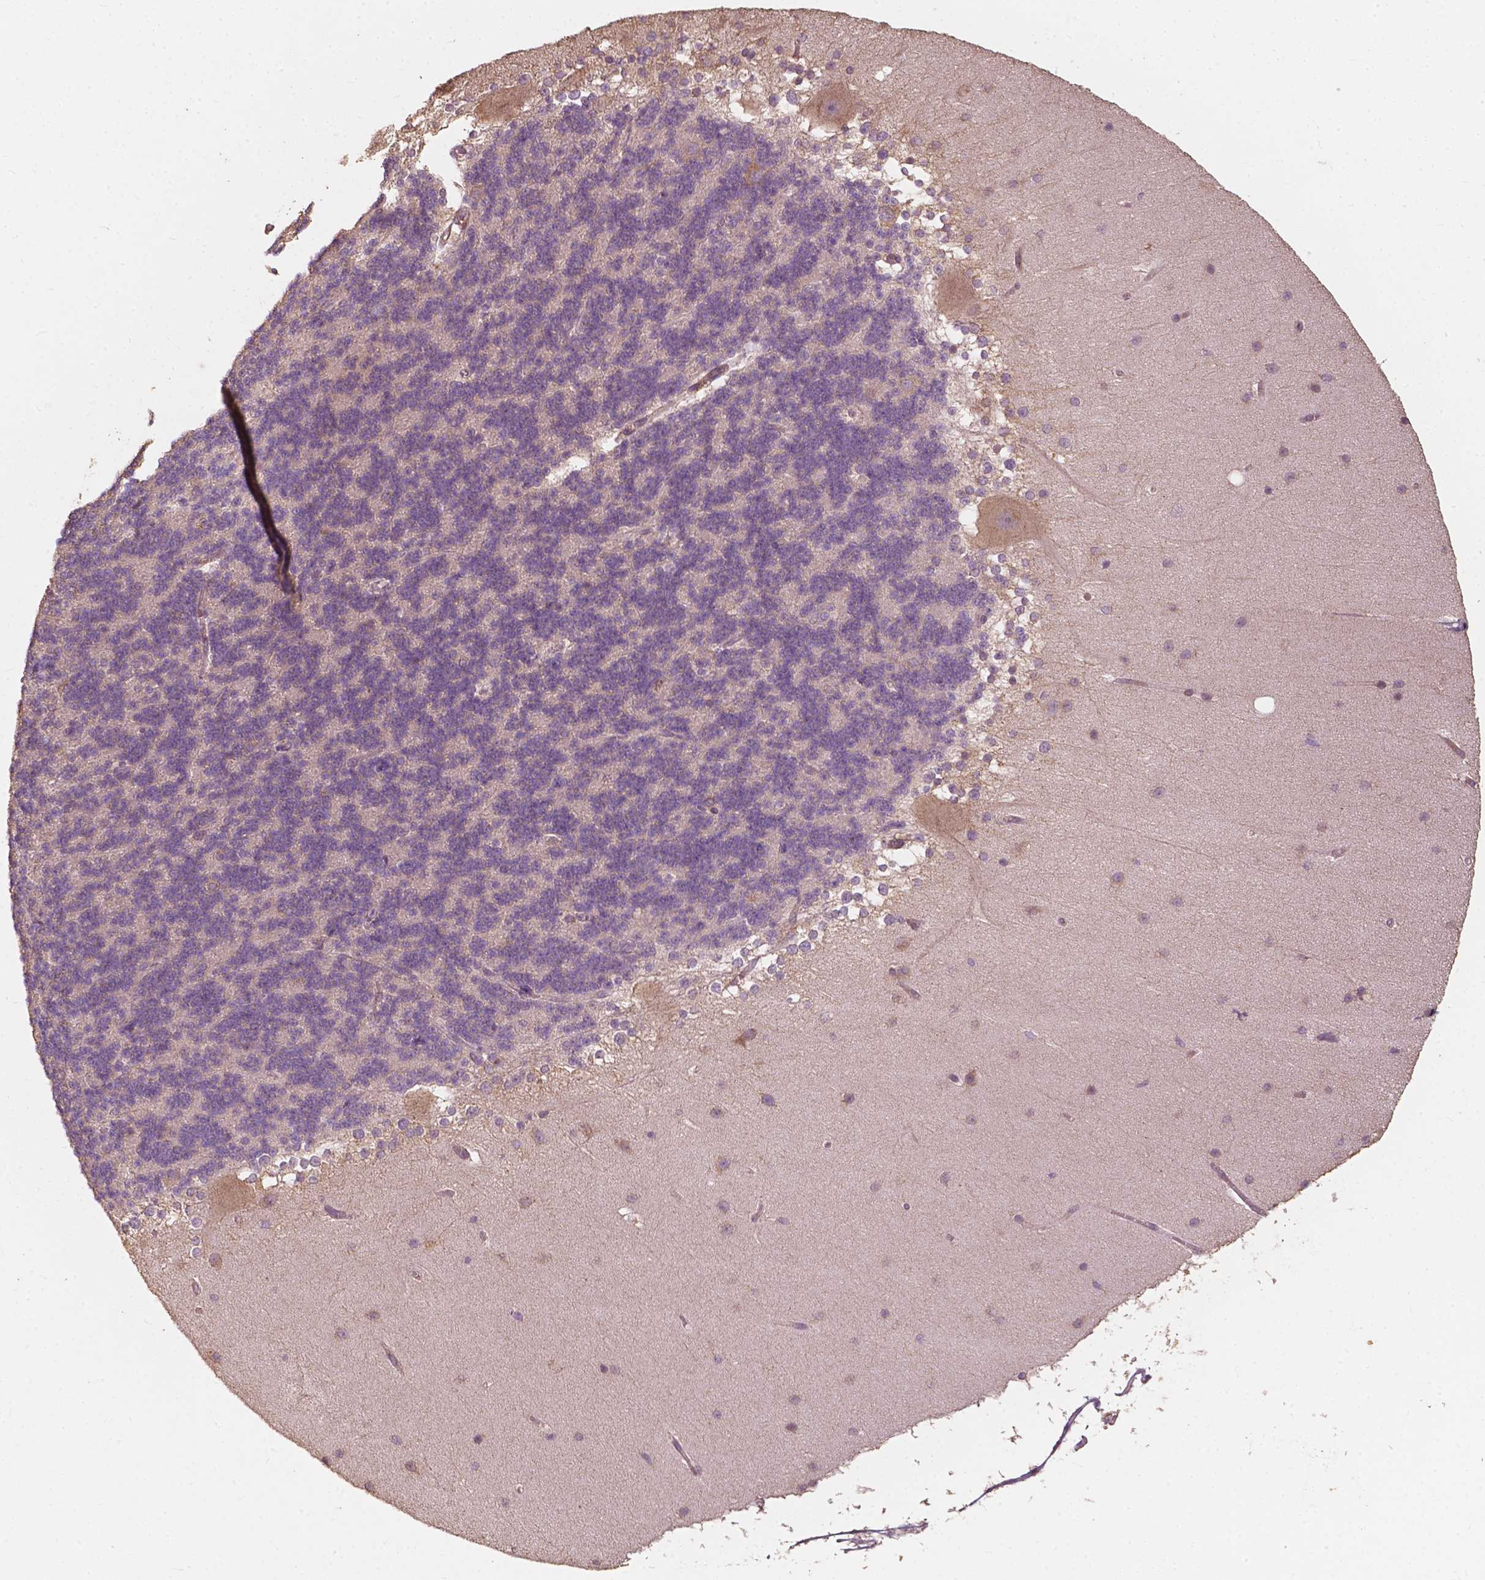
{"staining": {"intensity": "negative", "quantity": "none", "location": "none"}, "tissue": "cerebellum", "cell_type": "Cells in granular layer", "image_type": "normal", "snomed": [{"axis": "morphology", "description": "Normal tissue, NOS"}, {"axis": "topography", "description": "Cerebellum"}], "caption": "Cells in granular layer show no significant positivity in benign cerebellum.", "gene": "G3BP1", "patient": {"sex": "female", "age": 19}}